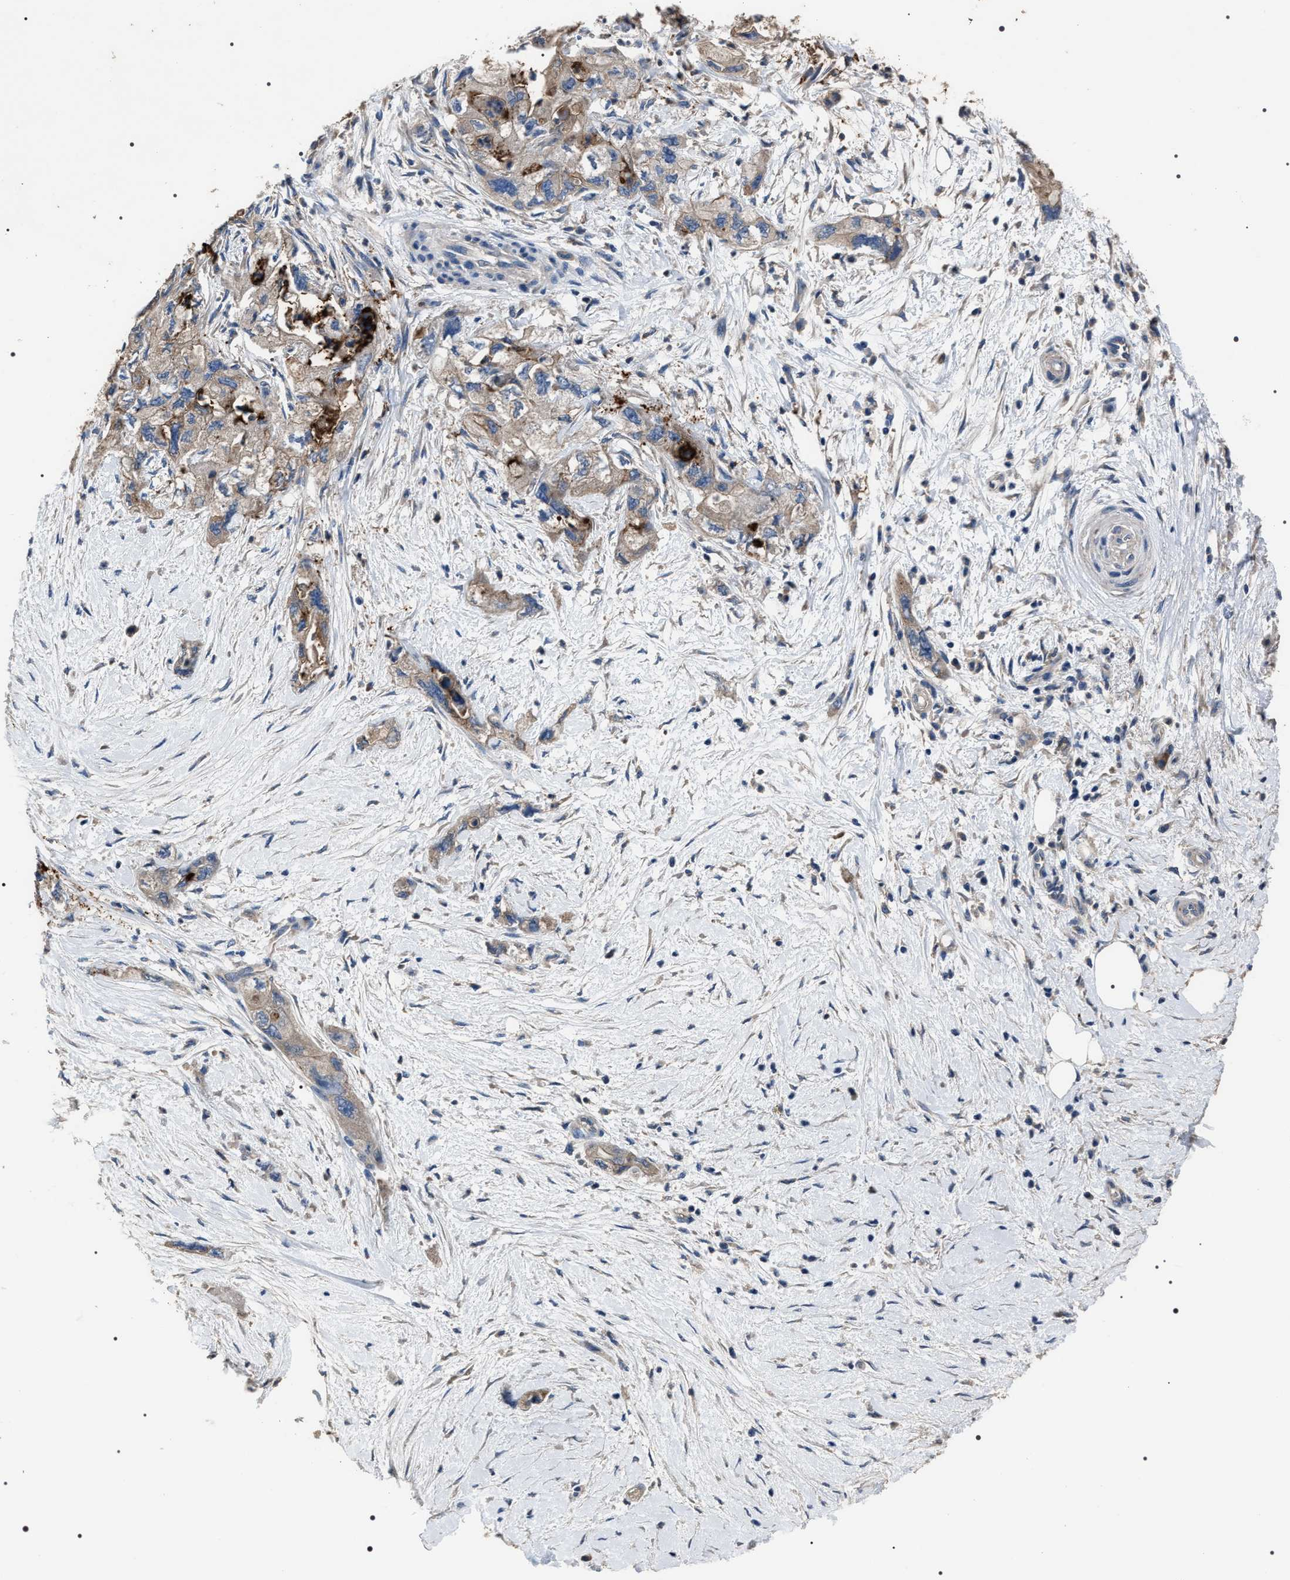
{"staining": {"intensity": "weak", "quantity": "<25%", "location": "cytoplasmic/membranous"}, "tissue": "pancreatic cancer", "cell_type": "Tumor cells", "image_type": "cancer", "snomed": [{"axis": "morphology", "description": "Adenocarcinoma, NOS"}, {"axis": "topography", "description": "Pancreas"}], "caption": "There is no significant positivity in tumor cells of pancreatic cancer.", "gene": "TRIM54", "patient": {"sex": "female", "age": 73}}